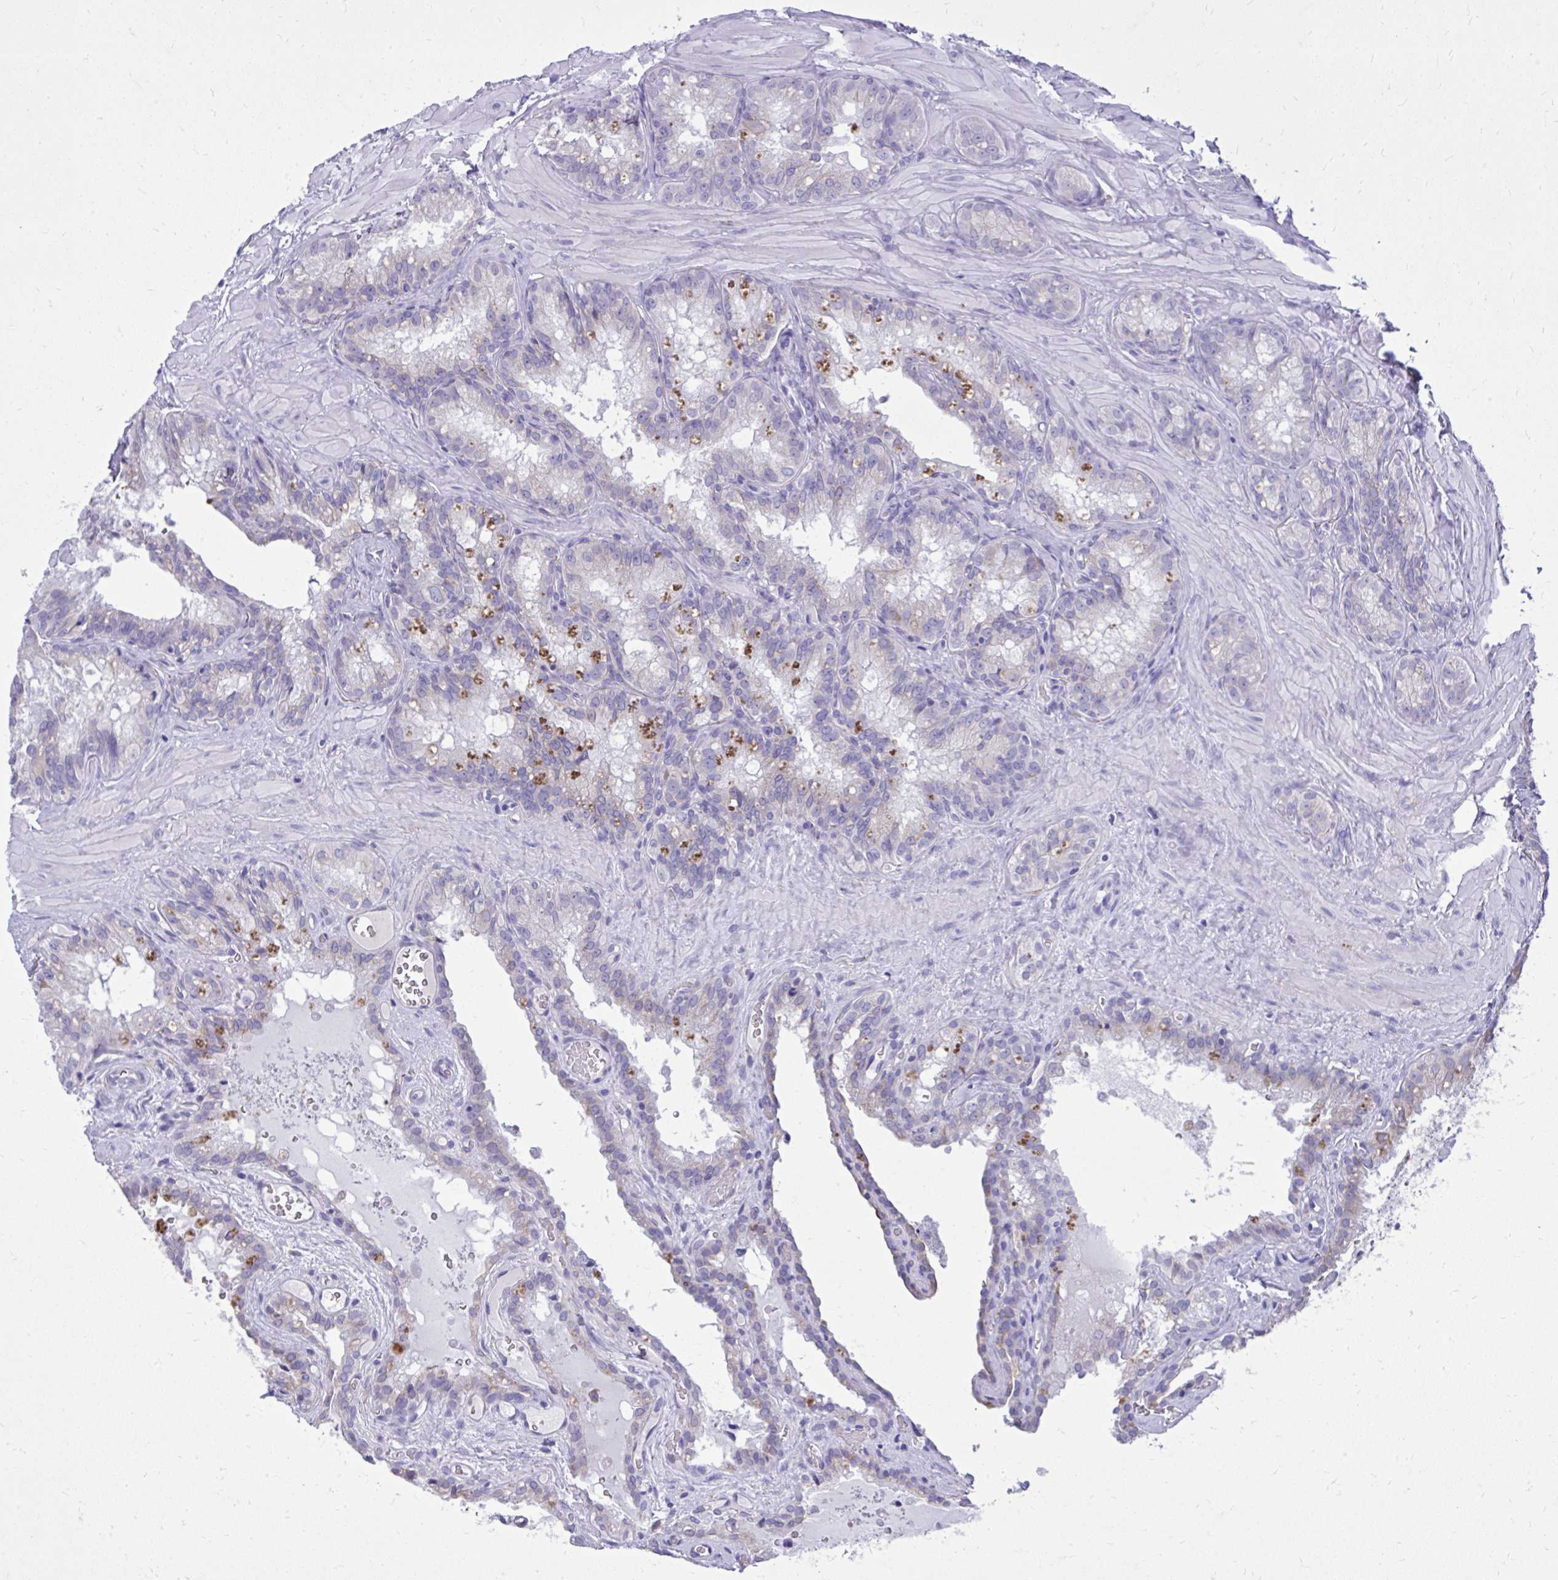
{"staining": {"intensity": "negative", "quantity": "none", "location": "none"}, "tissue": "seminal vesicle", "cell_type": "Glandular cells", "image_type": "normal", "snomed": [{"axis": "morphology", "description": "Normal tissue, NOS"}, {"axis": "topography", "description": "Seminal veicle"}], "caption": "Immunohistochemical staining of unremarkable seminal vesicle shows no significant staining in glandular cells. The staining is performed using DAB brown chromogen with nuclei counter-stained in using hematoxylin.", "gene": "NNMT", "patient": {"sex": "male", "age": 47}}